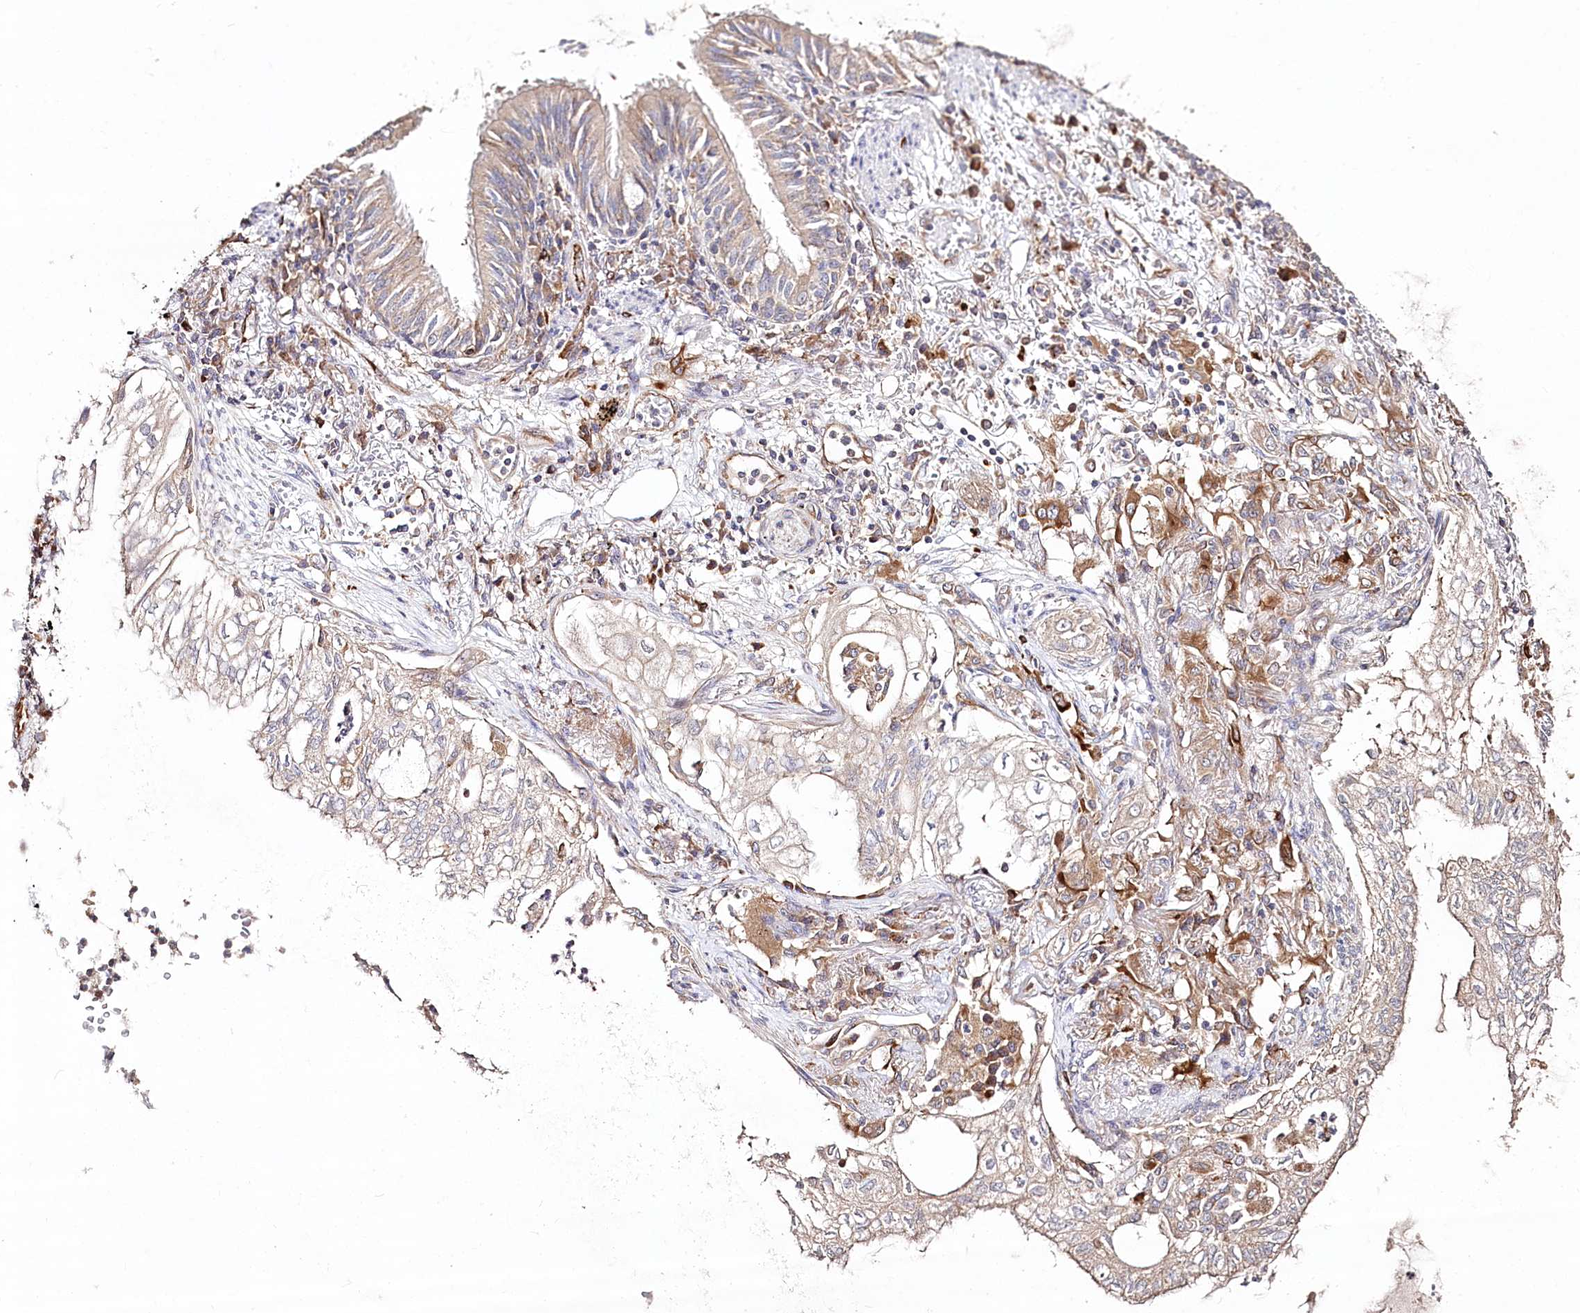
{"staining": {"intensity": "weak", "quantity": ">75%", "location": "cytoplasmic/membranous"}, "tissue": "lung cancer", "cell_type": "Tumor cells", "image_type": "cancer", "snomed": [{"axis": "morphology", "description": "Adenocarcinoma, NOS"}, {"axis": "topography", "description": "Lung"}], "caption": "Protein analysis of lung cancer tissue demonstrates weak cytoplasmic/membranous staining in approximately >75% of tumor cells. (IHC, brightfield microscopy, high magnification).", "gene": "DMXL1", "patient": {"sex": "female", "age": 70}}